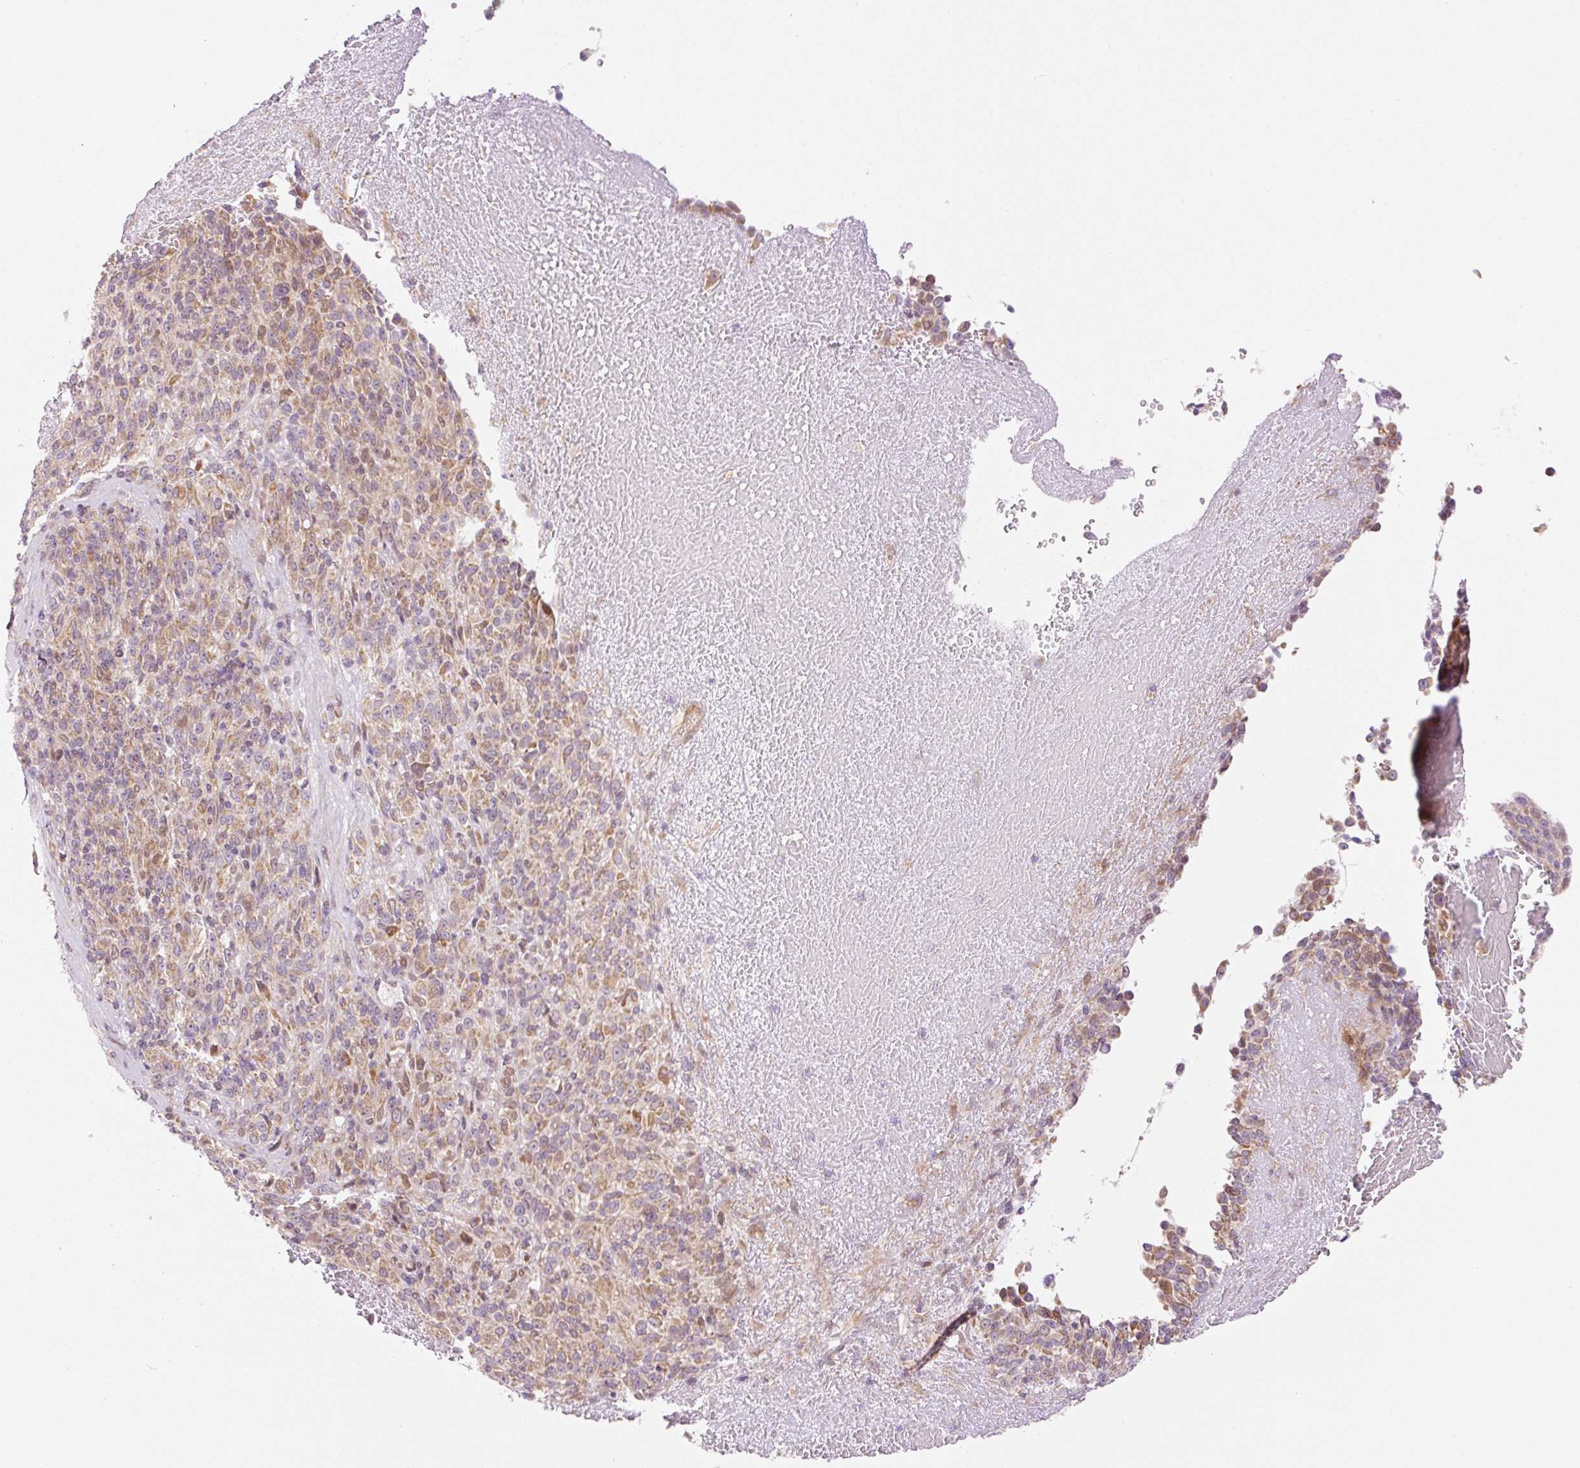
{"staining": {"intensity": "moderate", "quantity": ">75%", "location": "cytoplasmic/membranous"}, "tissue": "melanoma", "cell_type": "Tumor cells", "image_type": "cancer", "snomed": [{"axis": "morphology", "description": "Malignant melanoma, Metastatic site"}, {"axis": "topography", "description": "Brain"}], "caption": "Melanoma tissue shows moderate cytoplasmic/membranous staining in approximately >75% of tumor cells", "gene": "ZNF394", "patient": {"sex": "female", "age": 56}}